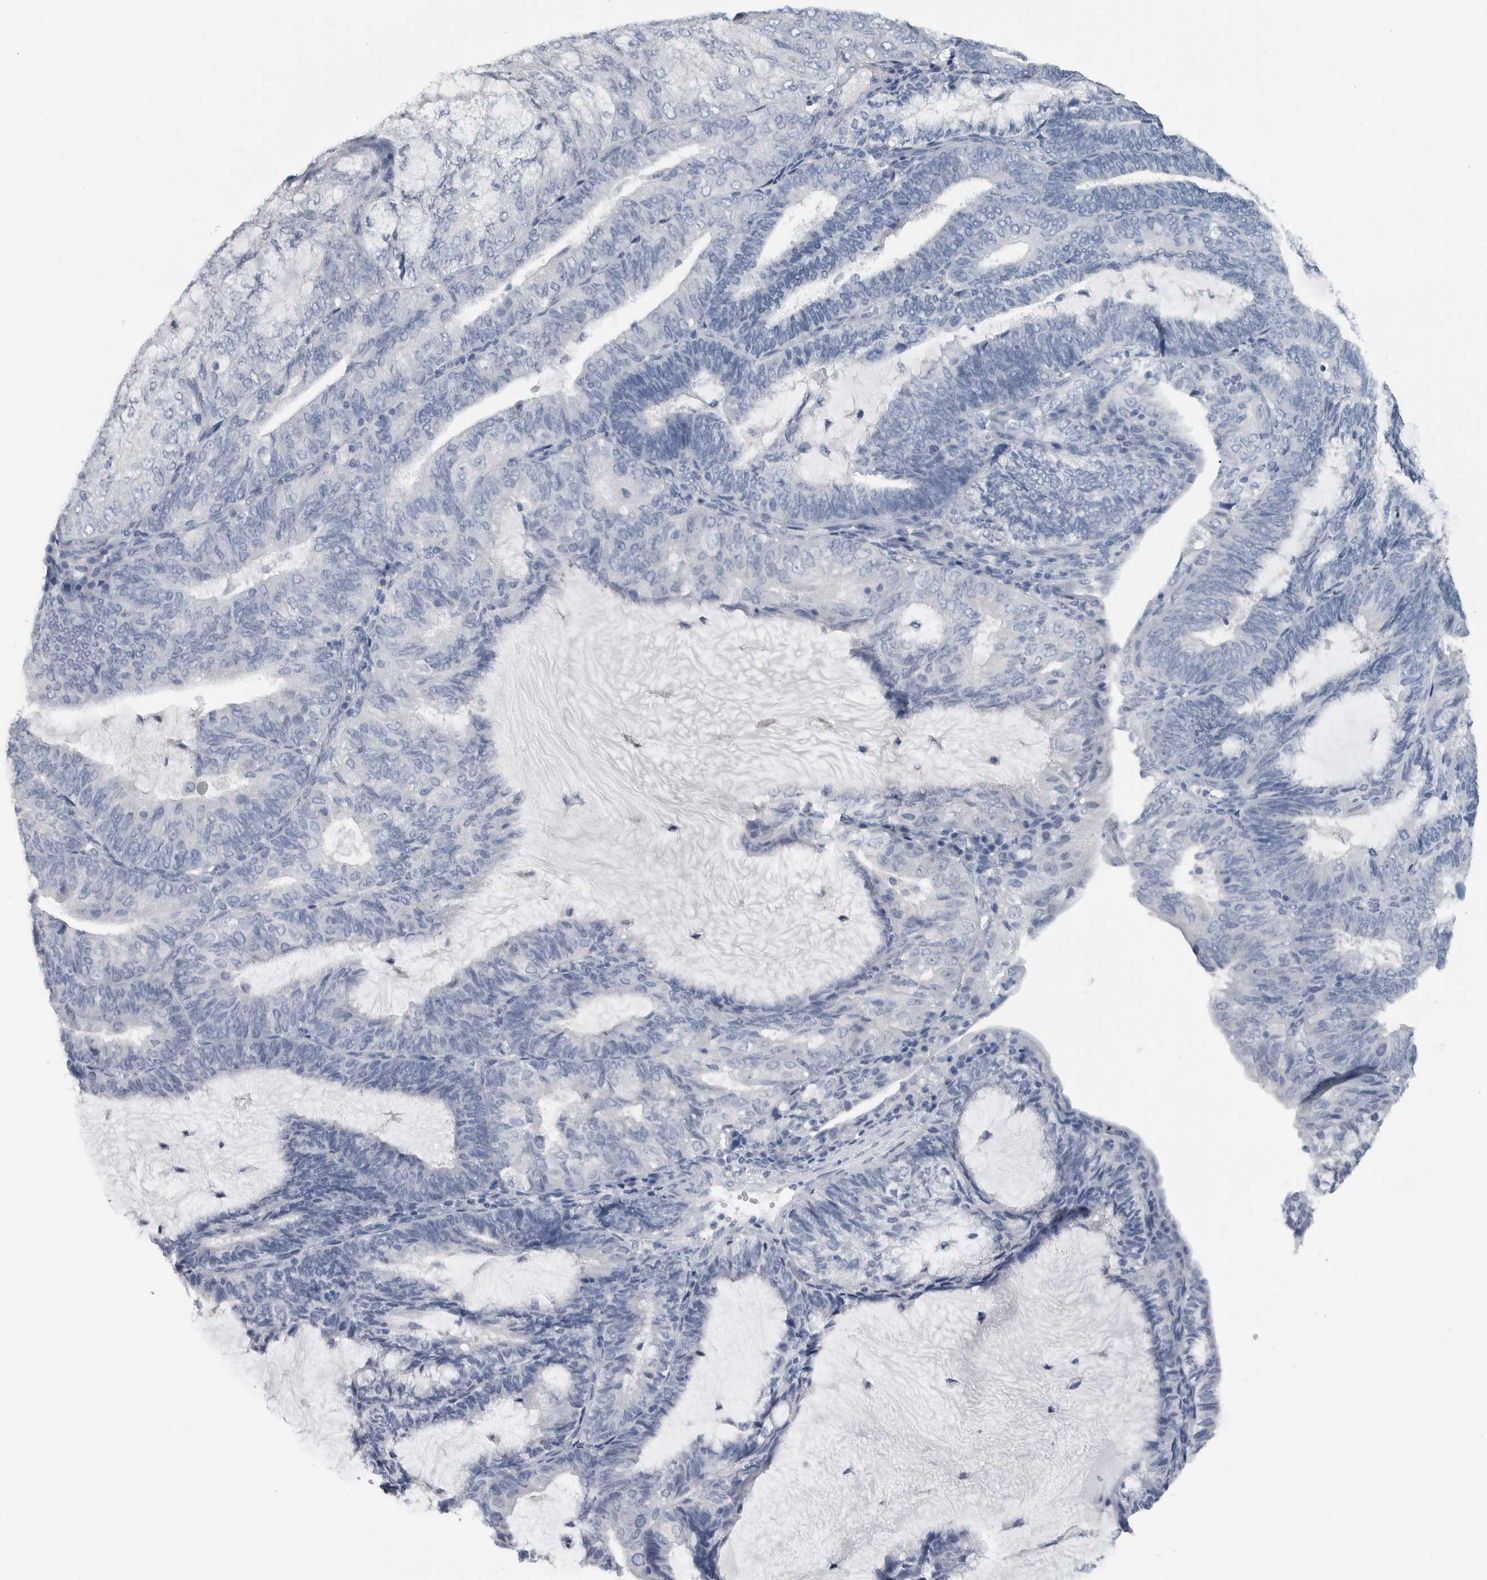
{"staining": {"intensity": "negative", "quantity": "none", "location": "none"}, "tissue": "endometrial cancer", "cell_type": "Tumor cells", "image_type": "cancer", "snomed": [{"axis": "morphology", "description": "Adenocarcinoma, NOS"}, {"axis": "topography", "description": "Endometrium"}], "caption": "The micrograph exhibits no significant expression in tumor cells of adenocarcinoma (endometrial).", "gene": "CDH17", "patient": {"sex": "female", "age": 81}}